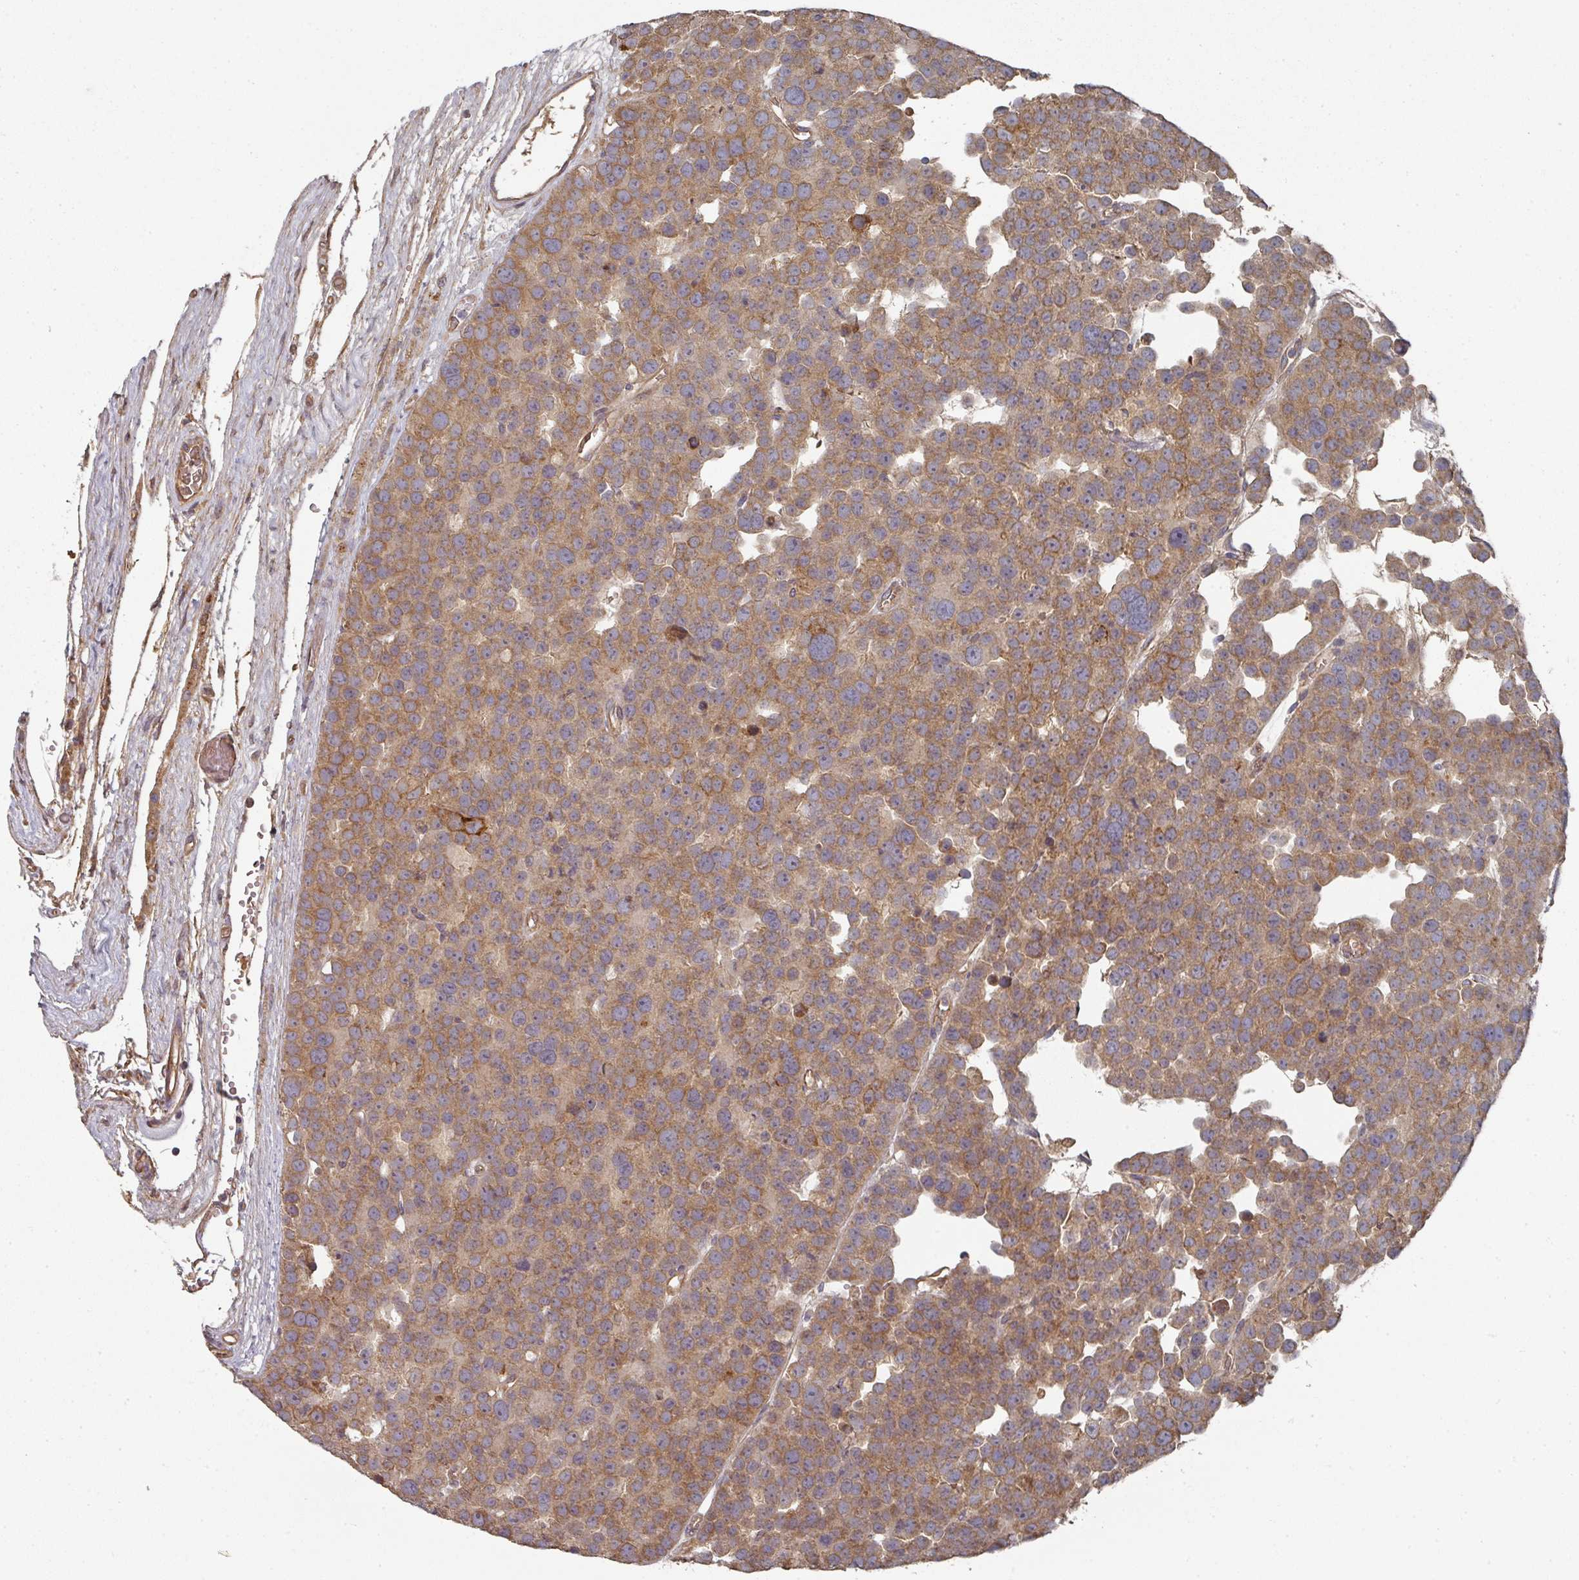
{"staining": {"intensity": "moderate", "quantity": ">75%", "location": "cytoplasmic/membranous"}, "tissue": "testis cancer", "cell_type": "Tumor cells", "image_type": "cancer", "snomed": [{"axis": "morphology", "description": "Seminoma, NOS"}, {"axis": "topography", "description": "Testis"}], "caption": "Protein expression by immunohistochemistry (IHC) displays moderate cytoplasmic/membranous staining in approximately >75% of tumor cells in testis cancer (seminoma).", "gene": "EDEM2", "patient": {"sex": "male", "age": 71}}